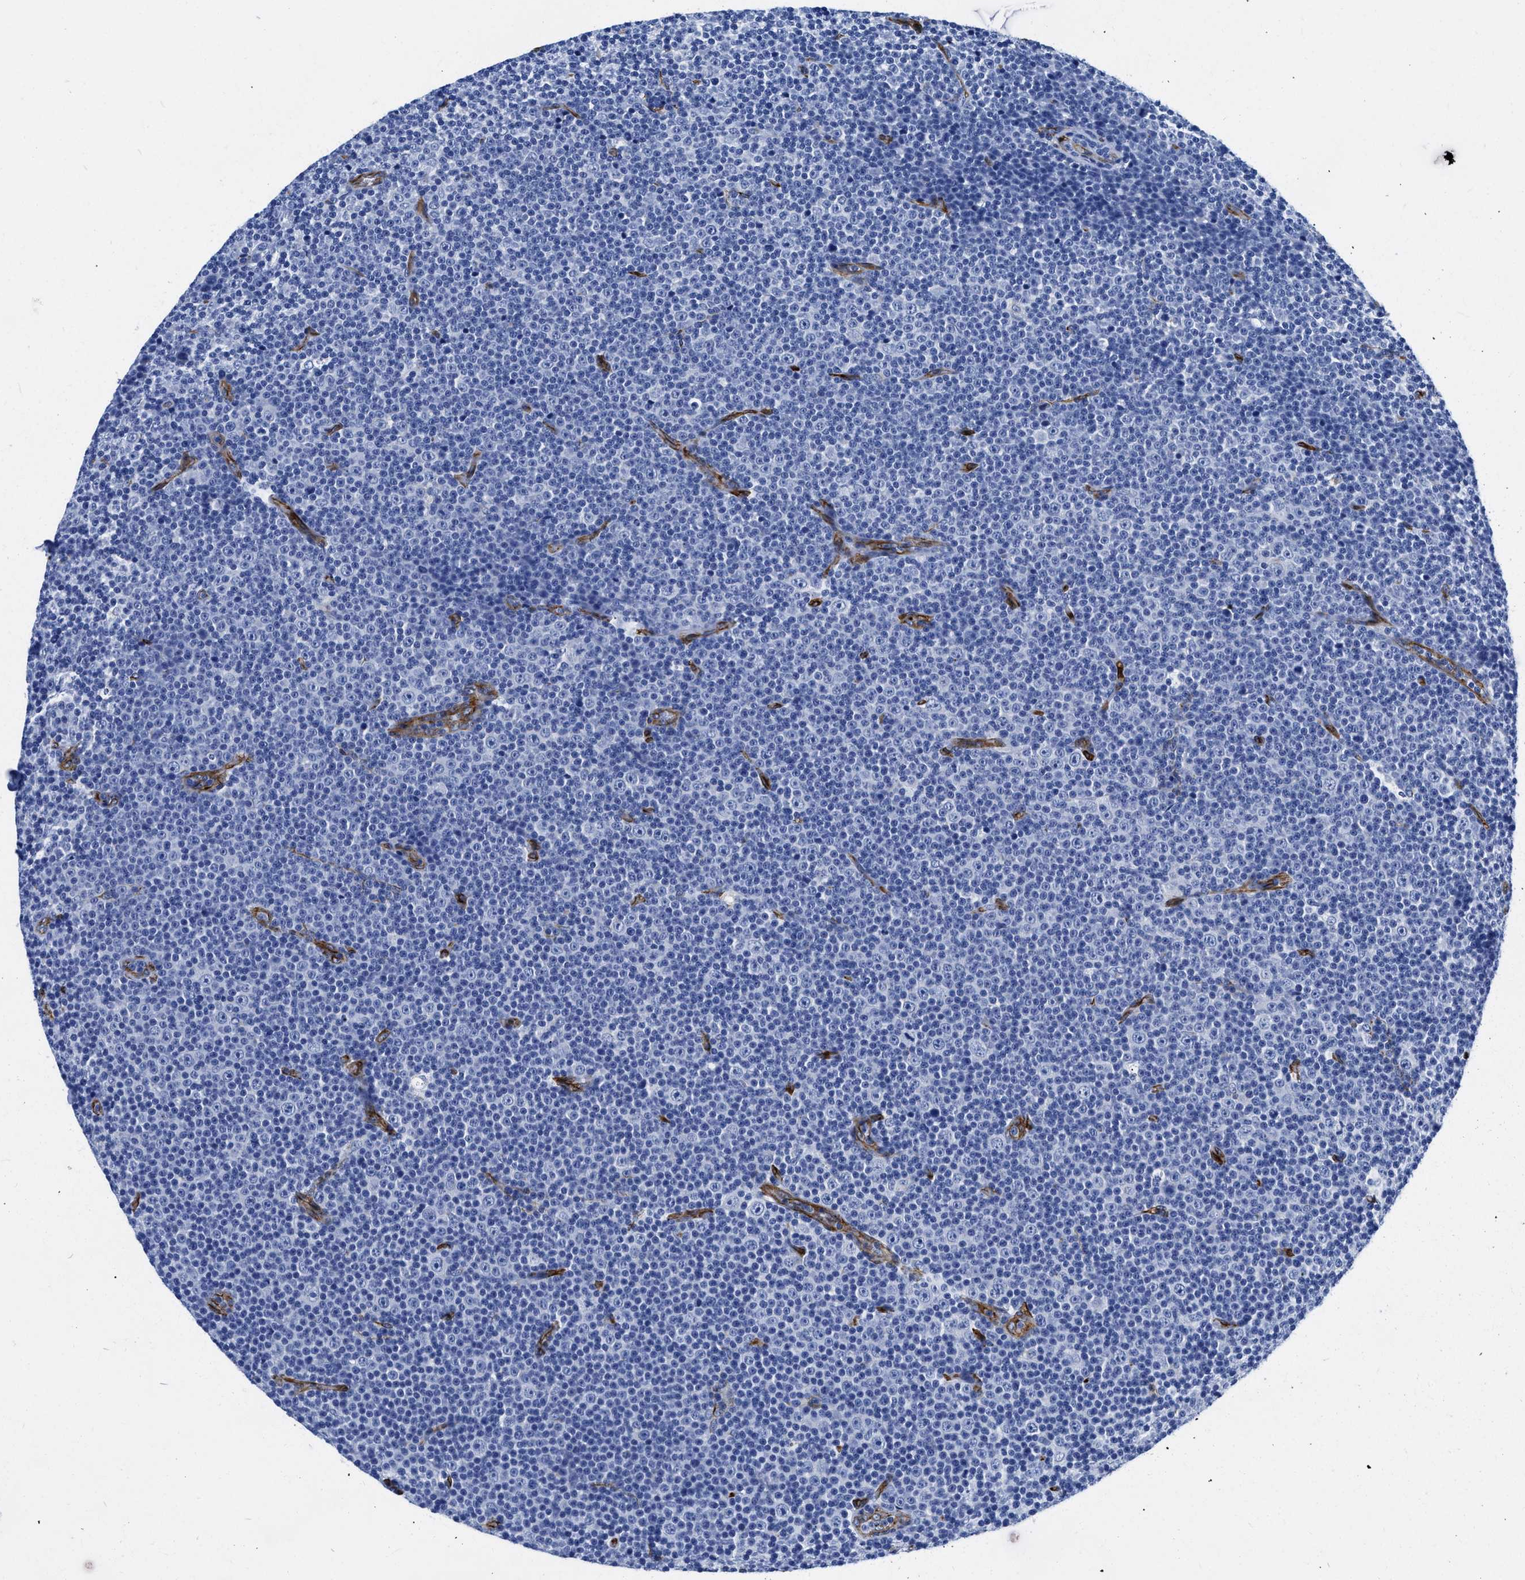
{"staining": {"intensity": "negative", "quantity": "none", "location": "none"}, "tissue": "lymphoma", "cell_type": "Tumor cells", "image_type": "cancer", "snomed": [{"axis": "morphology", "description": "Malignant lymphoma, non-Hodgkin's type, Low grade"}, {"axis": "topography", "description": "Lymph node"}], "caption": "Human malignant lymphoma, non-Hodgkin's type (low-grade) stained for a protein using immunohistochemistry shows no positivity in tumor cells.", "gene": "TVP23B", "patient": {"sex": "female", "age": 67}}